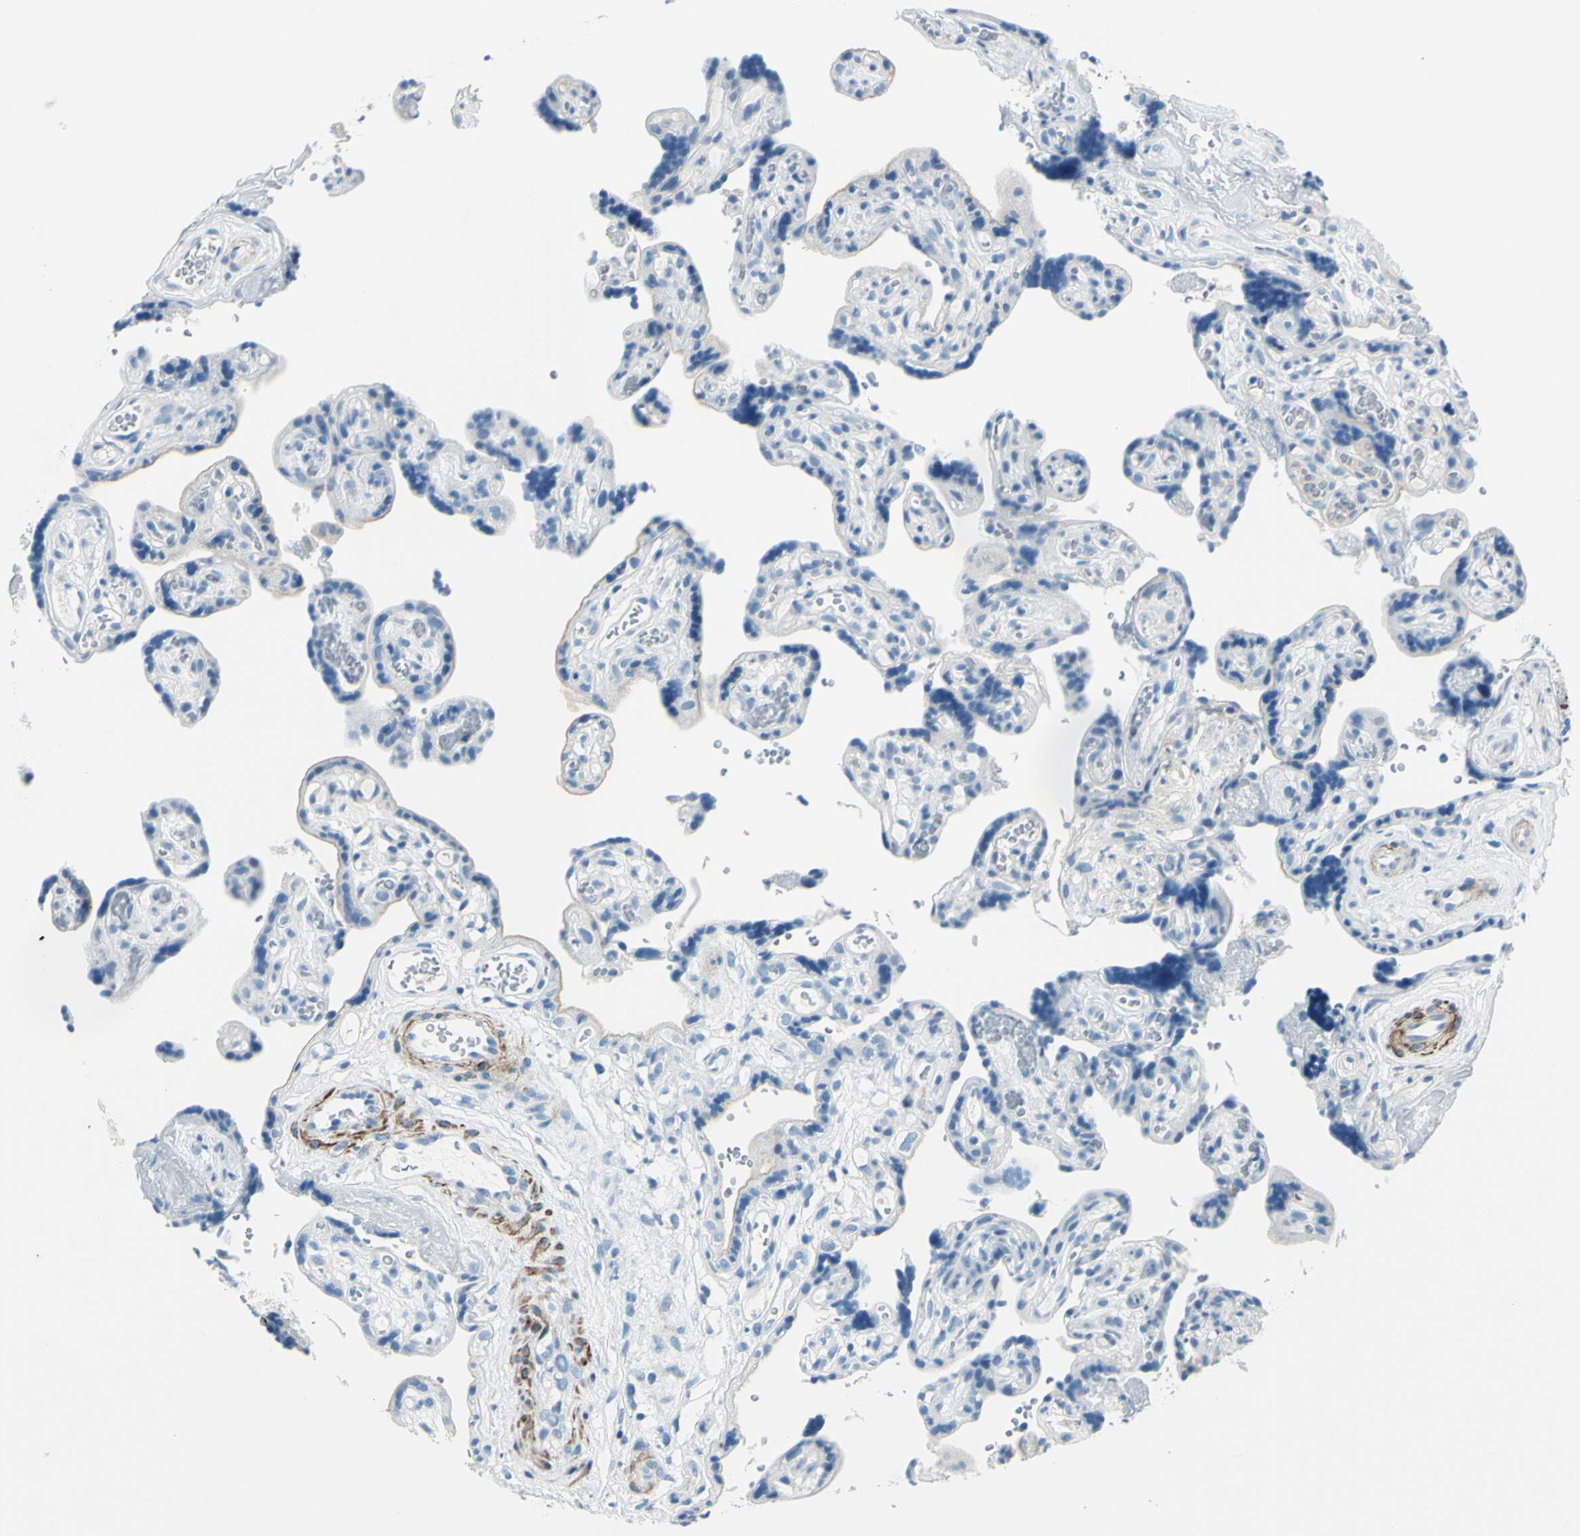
{"staining": {"intensity": "negative", "quantity": "none", "location": "none"}, "tissue": "placenta", "cell_type": "Decidual cells", "image_type": "normal", "snomed": [{"axis": "morphology", "description": "Normal tissue, NOS"}, {"axis": "topography", "description": "Placenta"}], "caption": "This histopathology image is of benign placenta stained with immunohistochemistry to label a protein in brown with the nuclei are counter-stained blue. There is no positivity in decidual cells. Brightfield microscopy of immunohistochemistry (IHC) stained with DAB (3,3'-diaminobenzidine) (brown) and hematoxylin (blue), captured at high magnification.", "gene": "CDH15", "patient": {"sex": "female", "age": 30}}